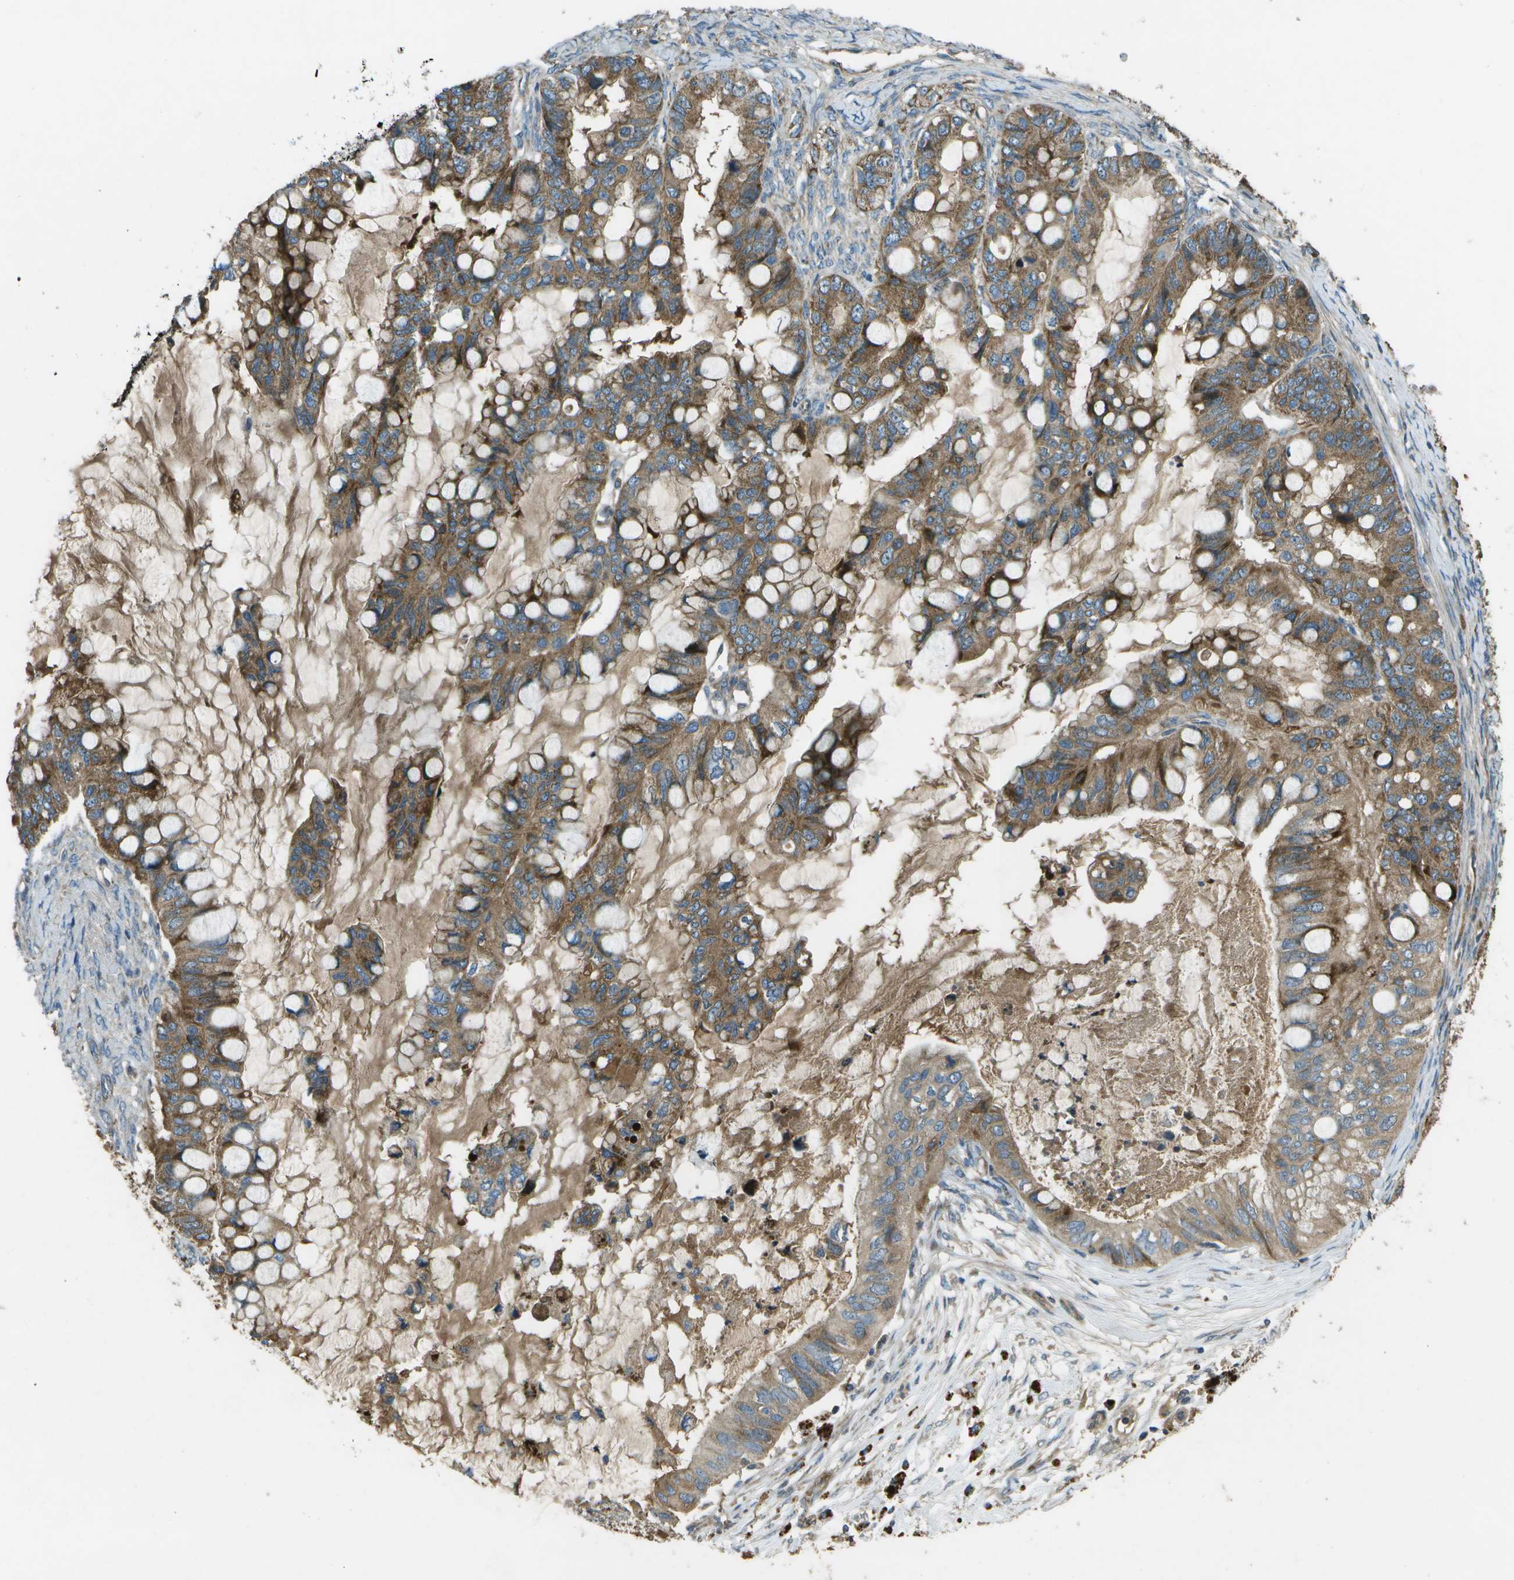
{"staining": {"intensity": "moderate", "quantity": ">75%", "location": "cytoplasmic/membranous"}, "tissue": "ovarian cancer", "cell_type": "Tumor cells", "image_type": "cancer", "snomed": [{"axis": "morphology", "description": "Cystadenocarcinoma, mucinous, NOS"}, {"axis": "topography", "description": "Ovary"}], "caption": "Ovarian cancer (mucinous cystadenocarcinoma) tissue shows moderate cytoplasmic/membranous positivity in about >75% of tumor cells Immunohistochemistry (ihc) stains the protein of interest in brown and the nuclei are stained blue.", "gene": "PXYLP1", "patient": {"sex": "female", "age": 80}}